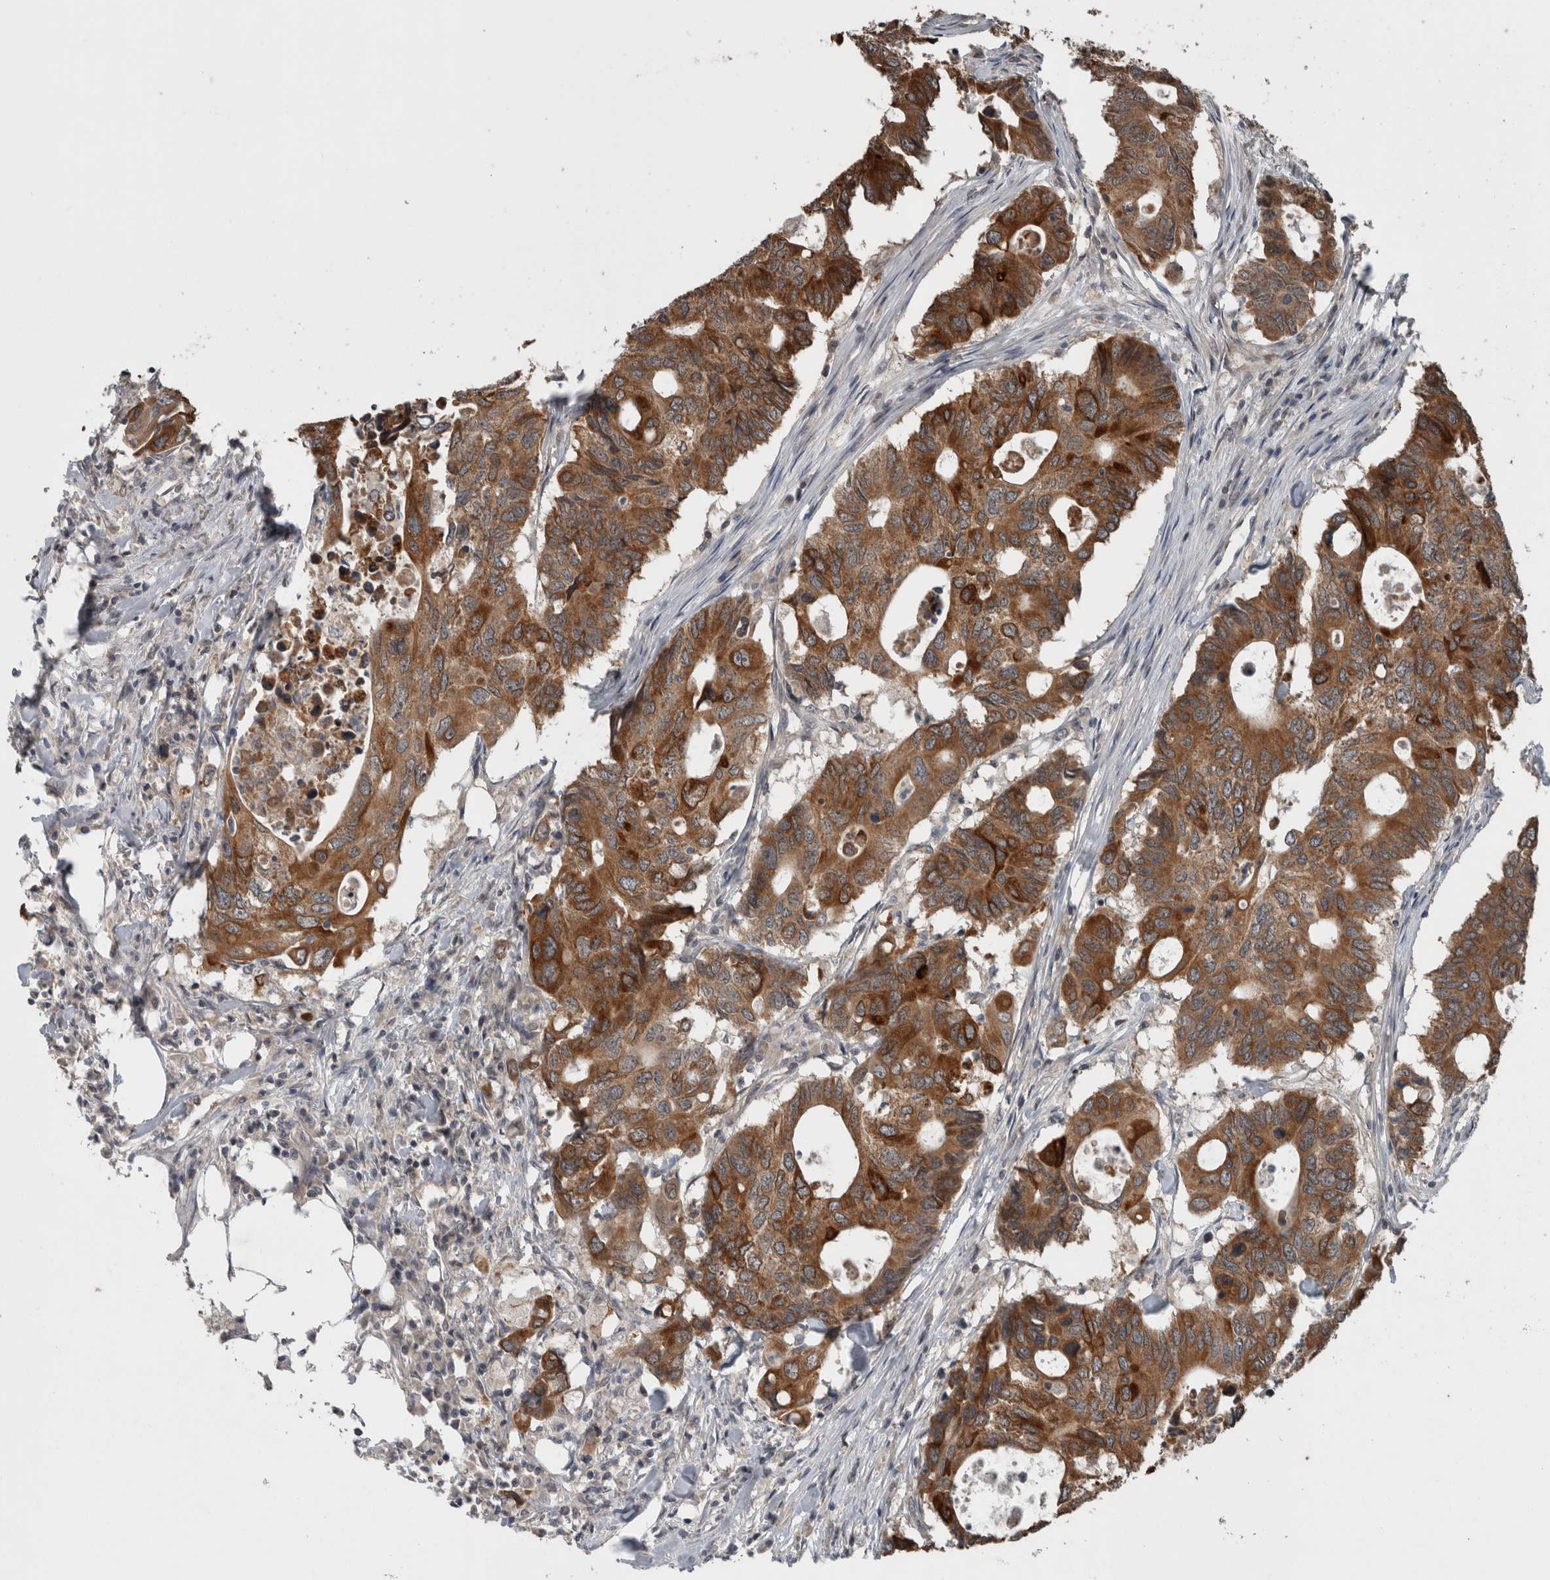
{"staining": {"intensity": "strong", "quantity": ">75%", "location": "cytoplasmic/membranous"}, "tissue": "colorectal cancer", "cell_type": "Tumor cells", "image_type": "cancer", "snomed": [{"axis": "morphology", "description": "Adenocarcinoma, NOS"}, {"axis": "topography", "description": "Colon"}], "caption": "DAB (3,3'-diaminobenzidine) immunohistochemical staining of colorectal adenocarcinoma demonstrates strong cytoplasmic/membranous protein positivity in approximately >75% of tumor cells.", "gene": "ENY2", "patient": {"sex": "male", "age": 71}}